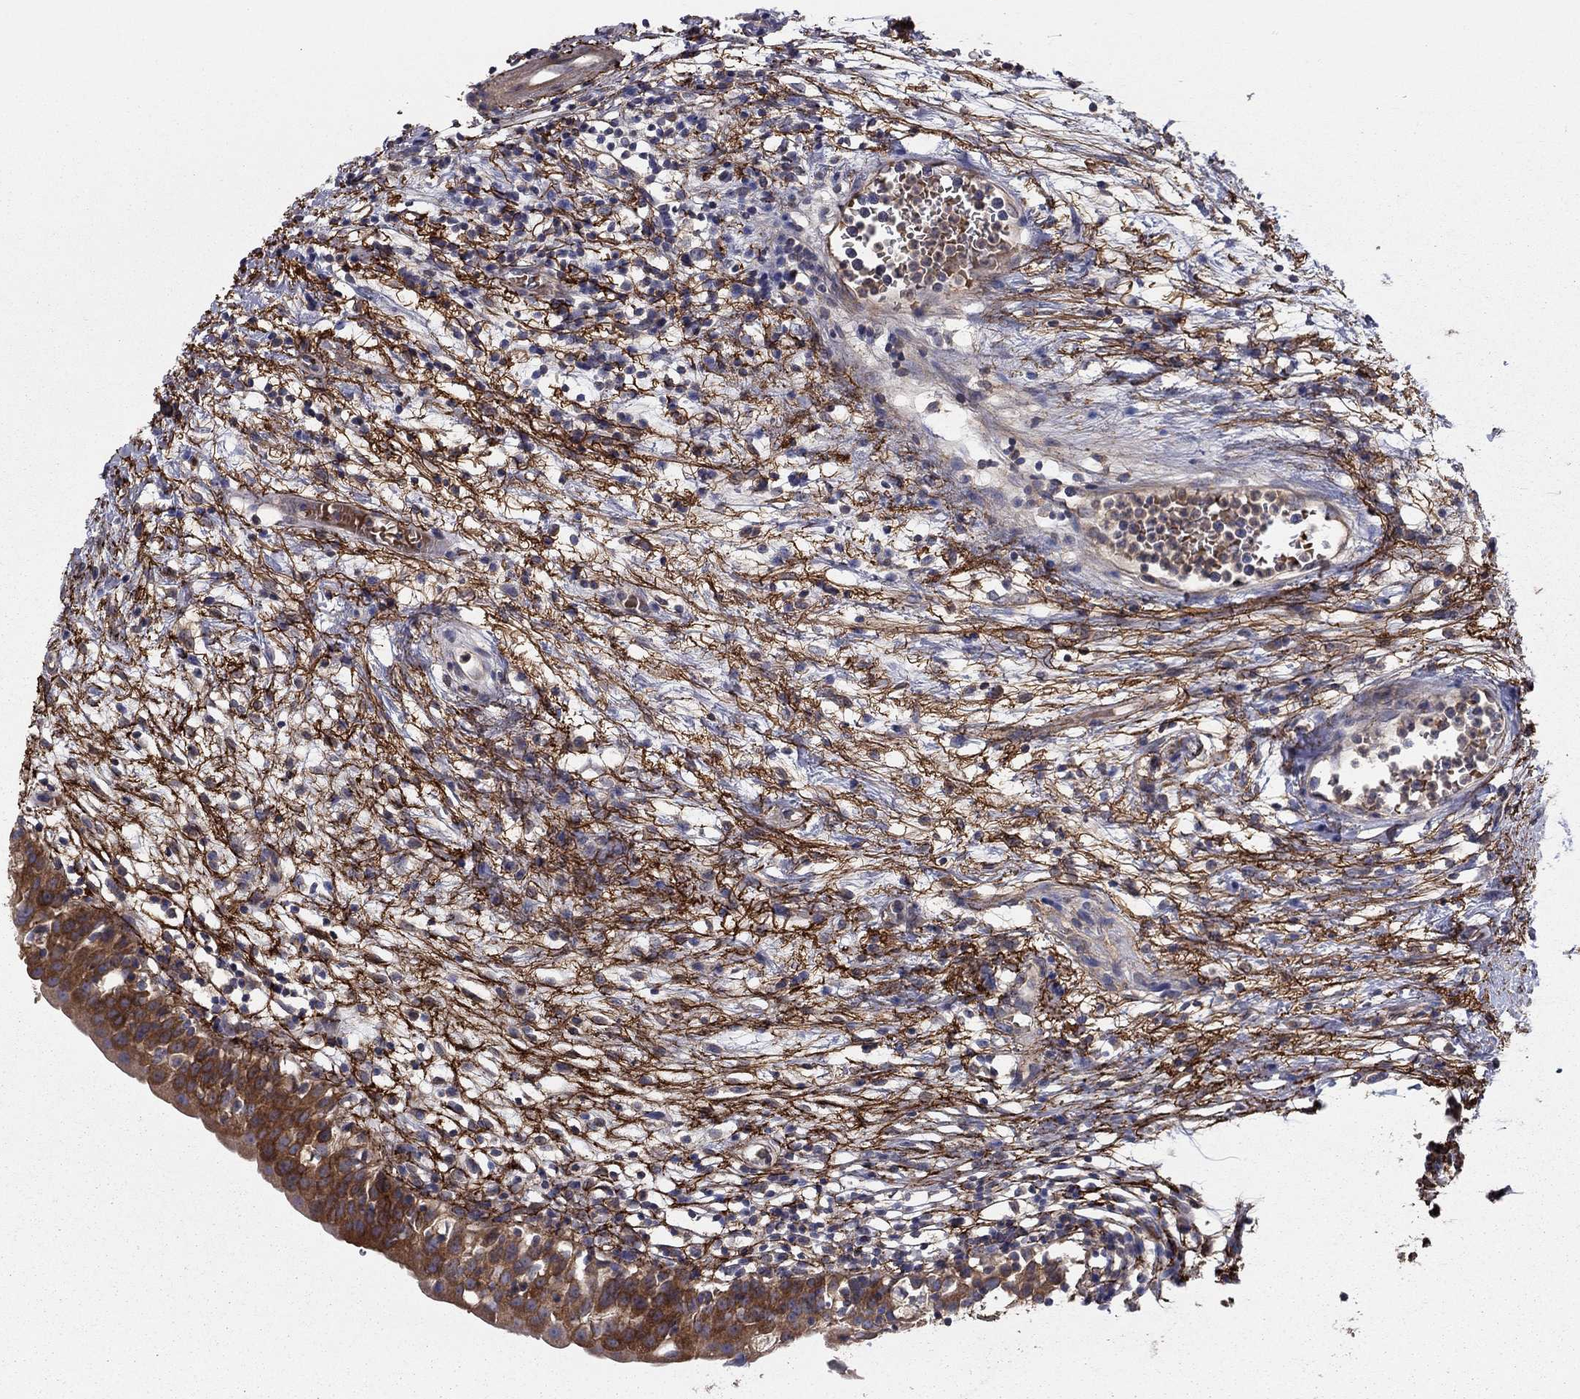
{"staining": {"intensity": "strong", "quantity": ">75%", "location": "cytoplasmic/membranous"}, "tissue": "urinary bladder", "cell_type": "Urothelial cells", "image_type": "normal", "snomed": [{"axis": "morphology", "description": "Normal tissue, NOS"}, {"axis": "topography", "description": "Urinary bladder"}], "caption": "Human urinary bladder stained for a protein (brown) exhibits strong cytoplasmic/membranous positive positivity in approximately >75% of urothelial cells.", "gene": "RNF123", "patient": {"sex": "male", "age": 76}}